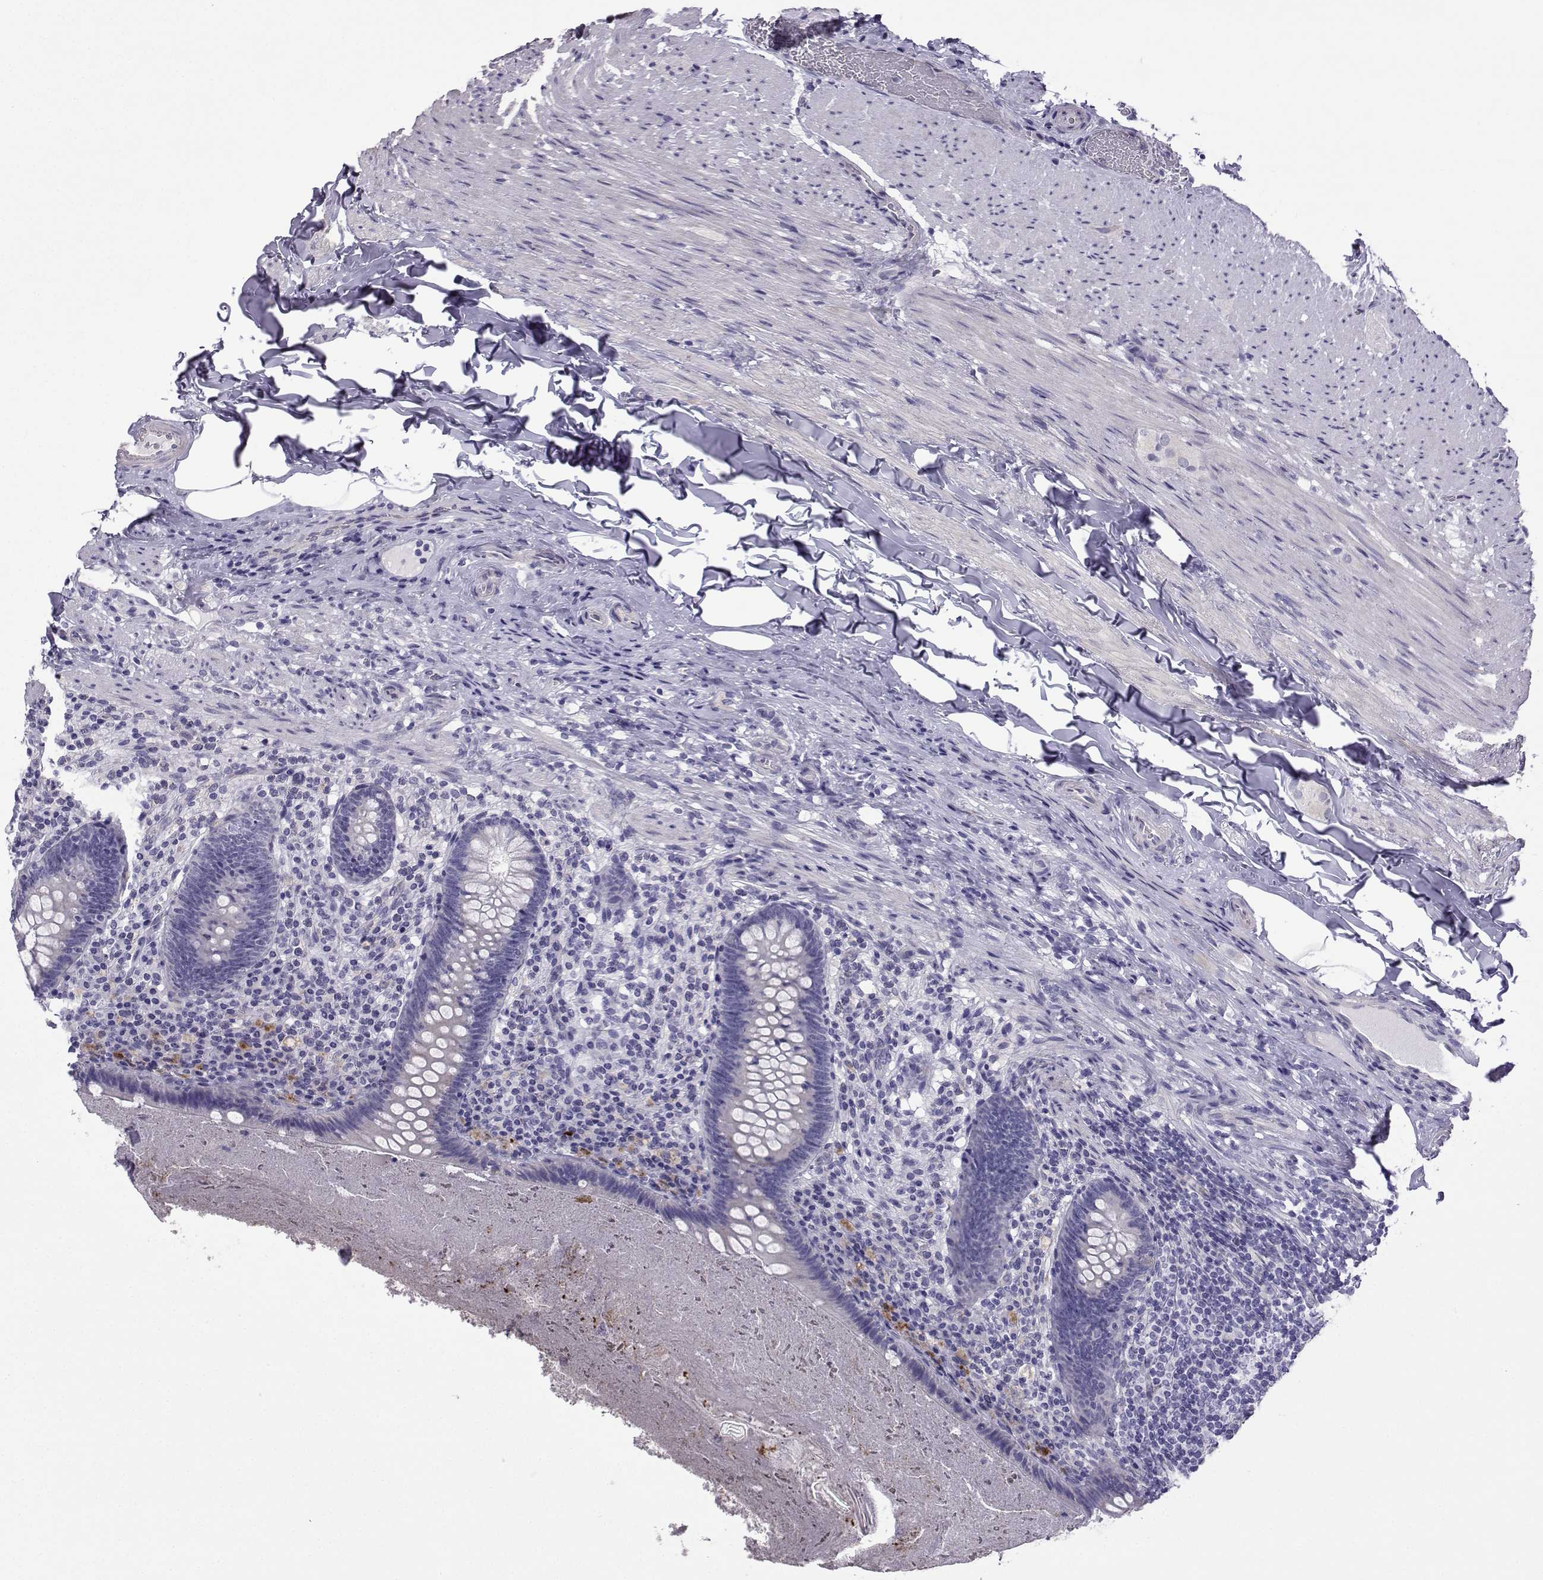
{"staining": {"intensity": "negative", "quantity": "none", "location": "none"}, "tissue": "appendix", "cell_type": "Glandular cells", "image_type": "normal", "snomed": [{"axis": "morphology", "description": "Normal tissue, NOS"}, {"axis": "topography", "description": "Appendix"}], "caption": "A micrograph of appendix stained for a protein displays no brown staining in glandular cells. (Stains: DAB (3,3'-diaminobenzidine) immunohistochemistry (IHC) with hematoxylin counter stain, Microscopy: brightfield microscopy at high magnification).", "gene": "CFAP70", "patient": {"sex": "male", "age": 47}}